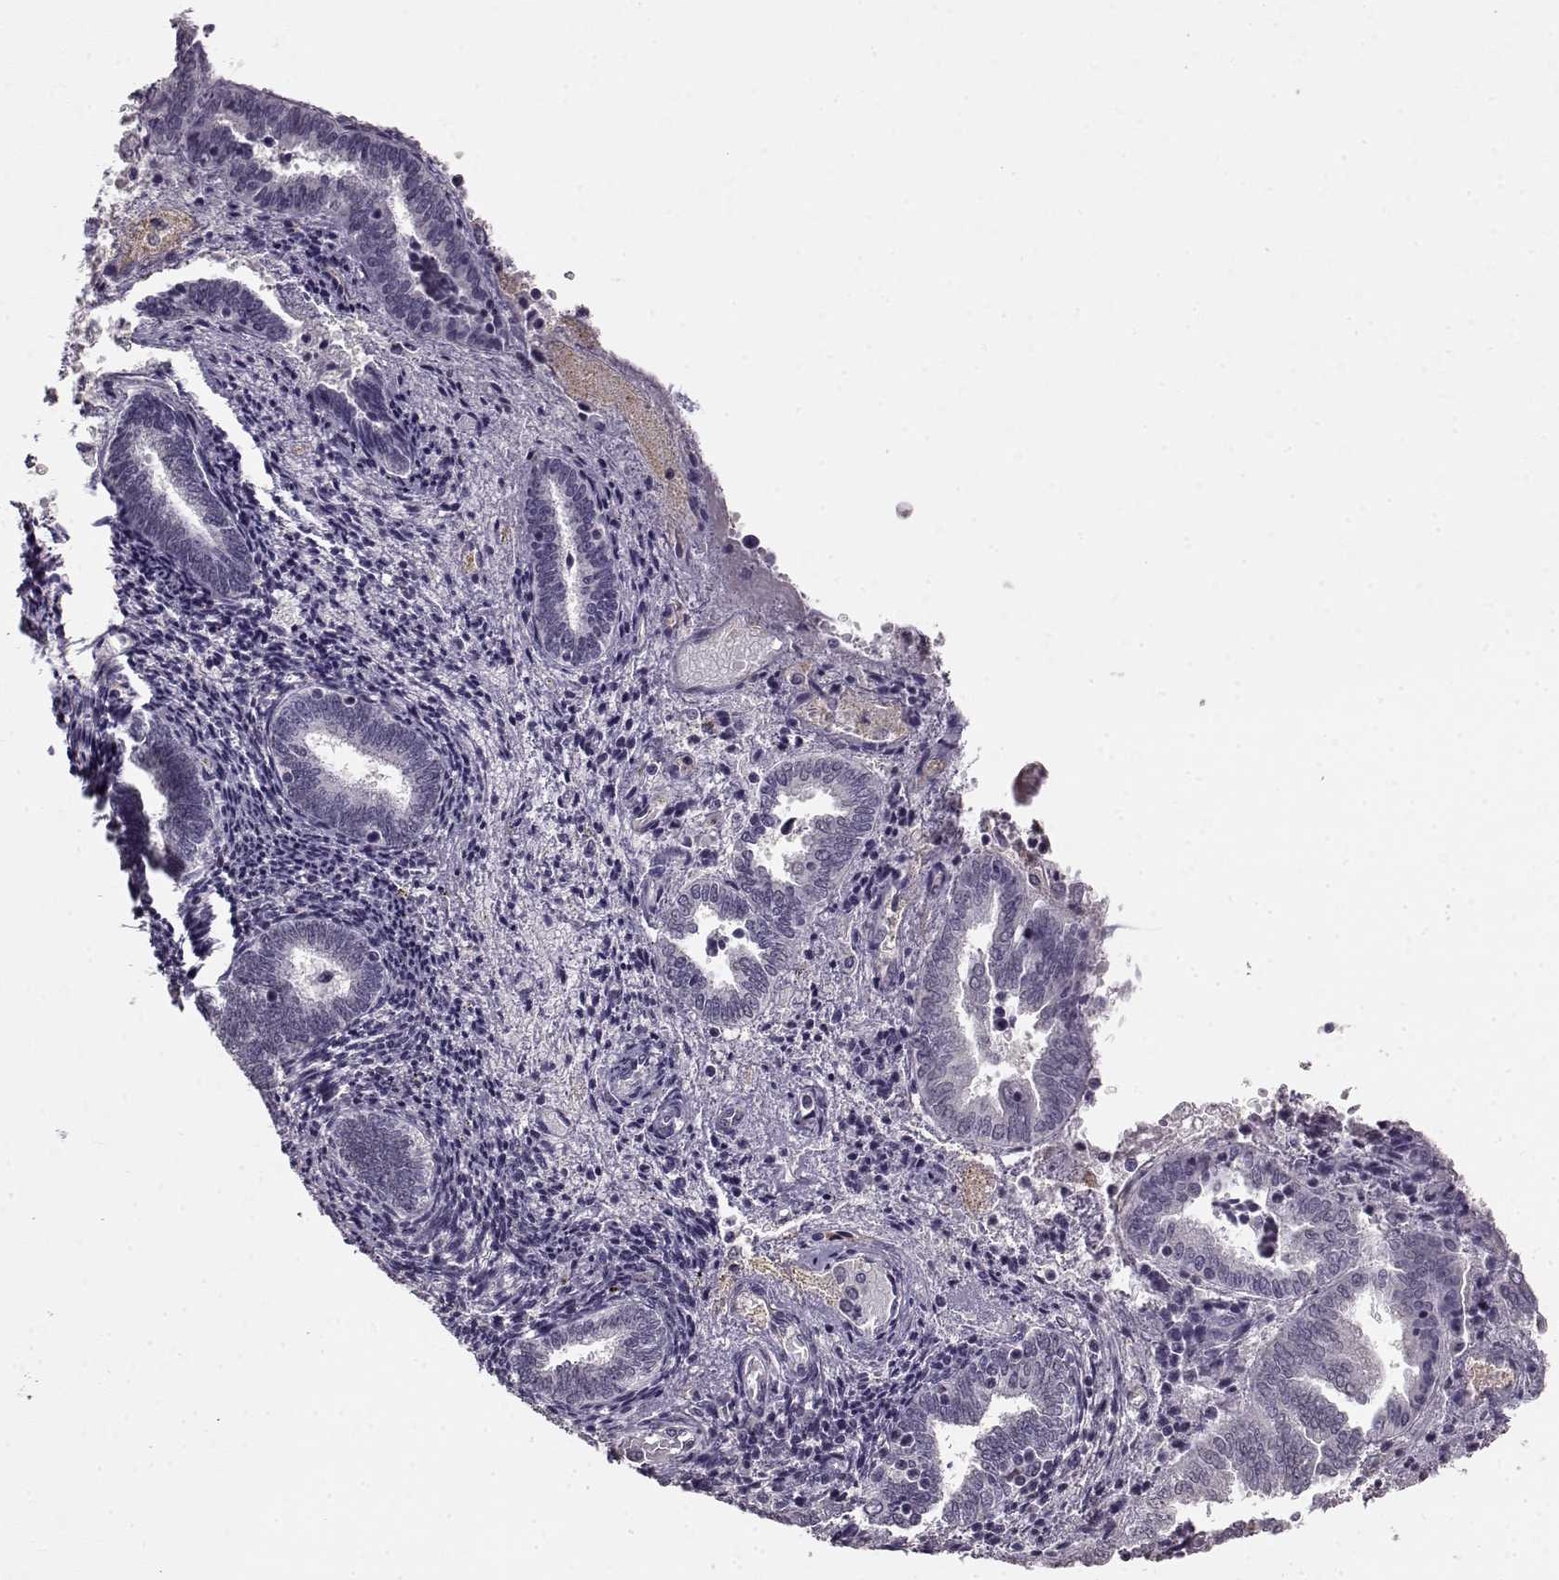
{"staining": {"intensity": "negative", "quantity": "none", "location": "none"}, "tissue": "endometrium", "cell_type": "Cells in endometrial stroma", "image_type": "normal", "snomed": [{"axis": "morphology", "description": "Normal tissue, NOS"}, {"axis": "topography", "description": "Endometrium"}], "caption": "Immunohistochemical staining of unremarkable human endometrium displays no significant expression in cells in endometrial stroma. (DAB immunohistochemistry visualized using brightfield microscopy, high magnification).", "gene": "RP1L1", "patient": {"sex": "female", "age": 42}}